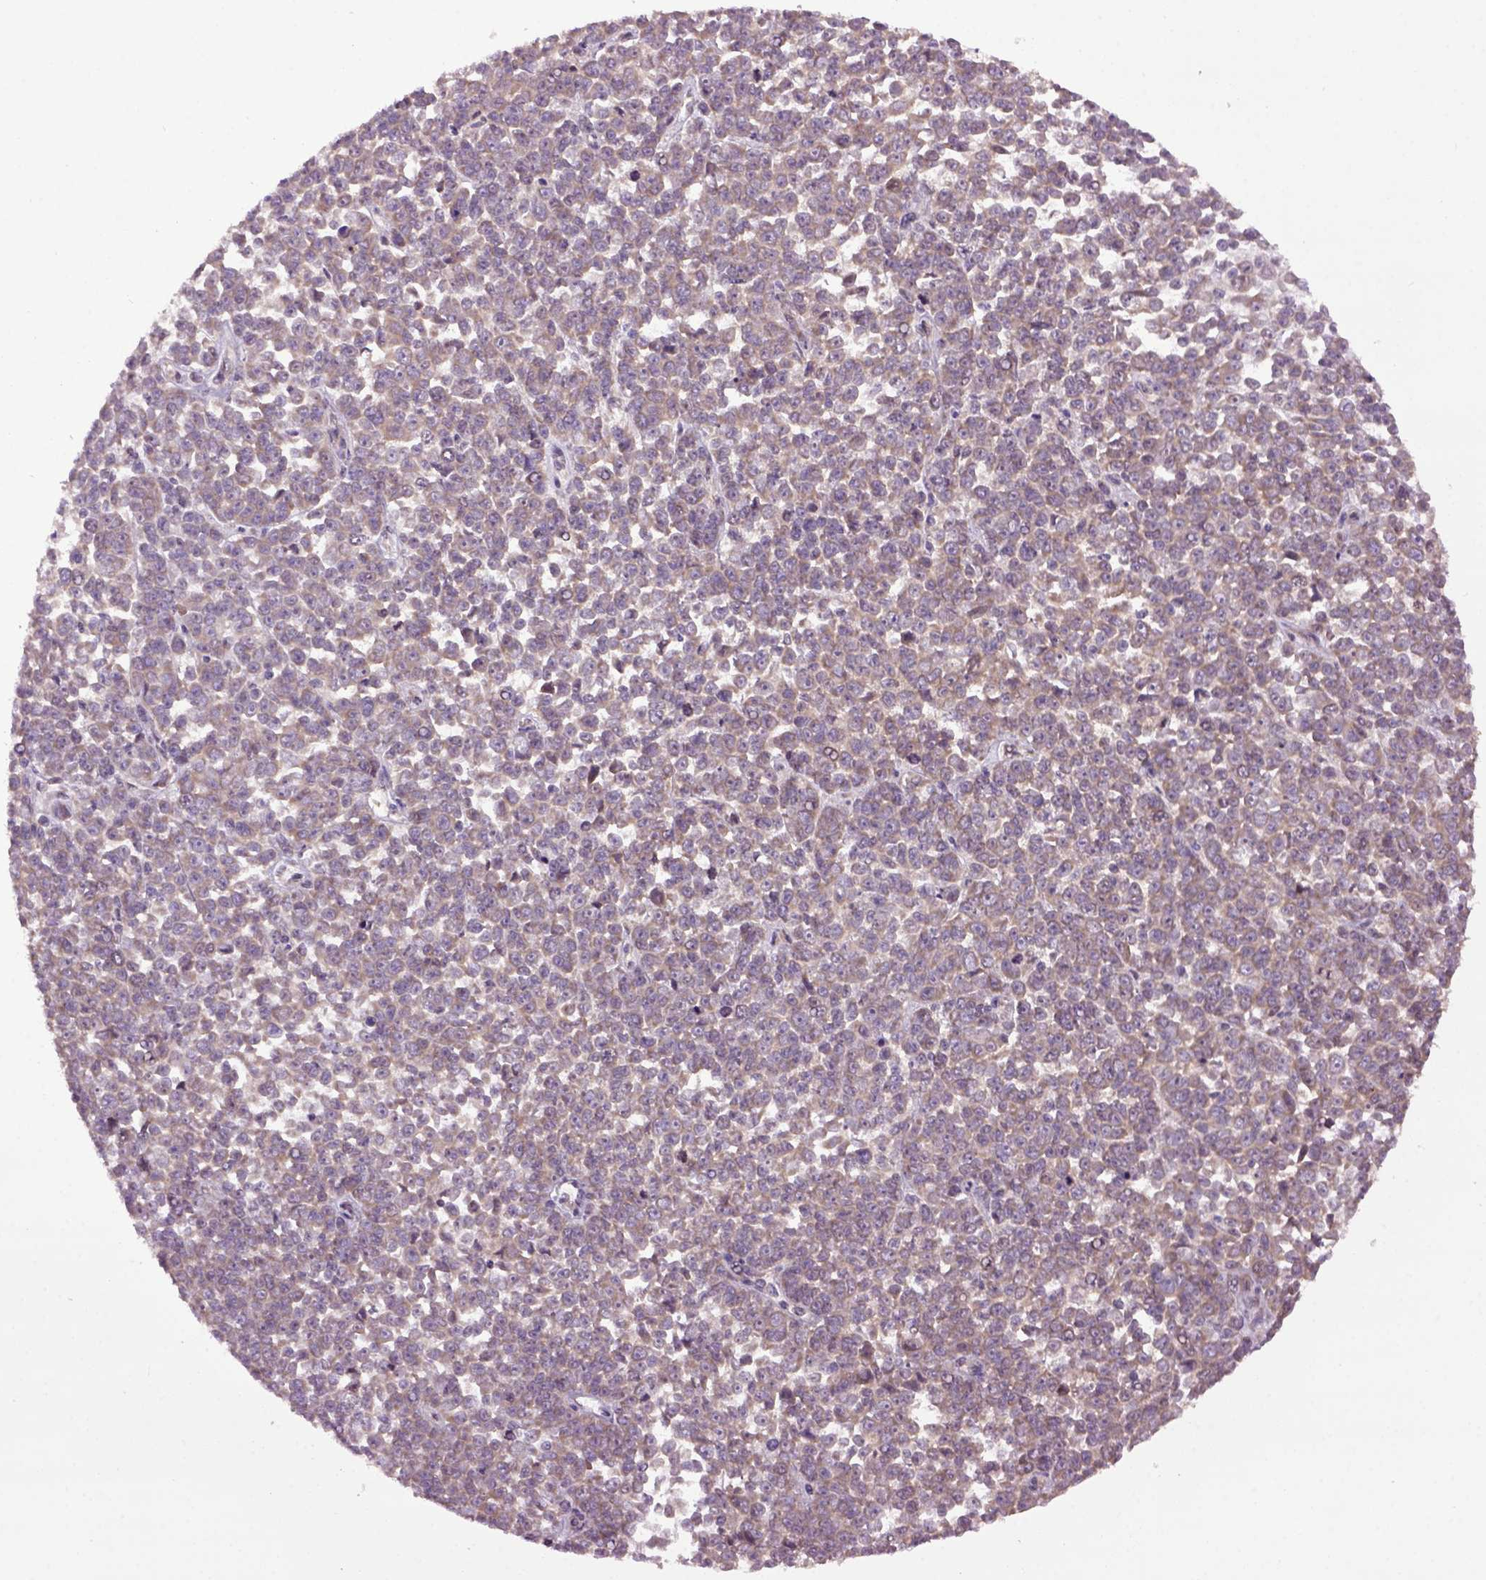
{"staining": {"intensity": "moderate", "quantity": ">75%", "location": "cytoplasmic/membranous"}, "tissue": "melanoma", "cell_type": "Tumor cells", "image_type": "cancer", "snomed": [{"axis": "morphology", "description": "Malignant melanoma, NOS"}, {"axis": "topography", "description": "Skin"}], "caption": "The micrograph demonstrates immunohistochemical staining of melanoma. There is moderate cytoplasmic/membranous positivity is appreciated in about >75% of tumor cells.", "gene": "WDR48", "patient": {"sex": "female", "age": 95}}